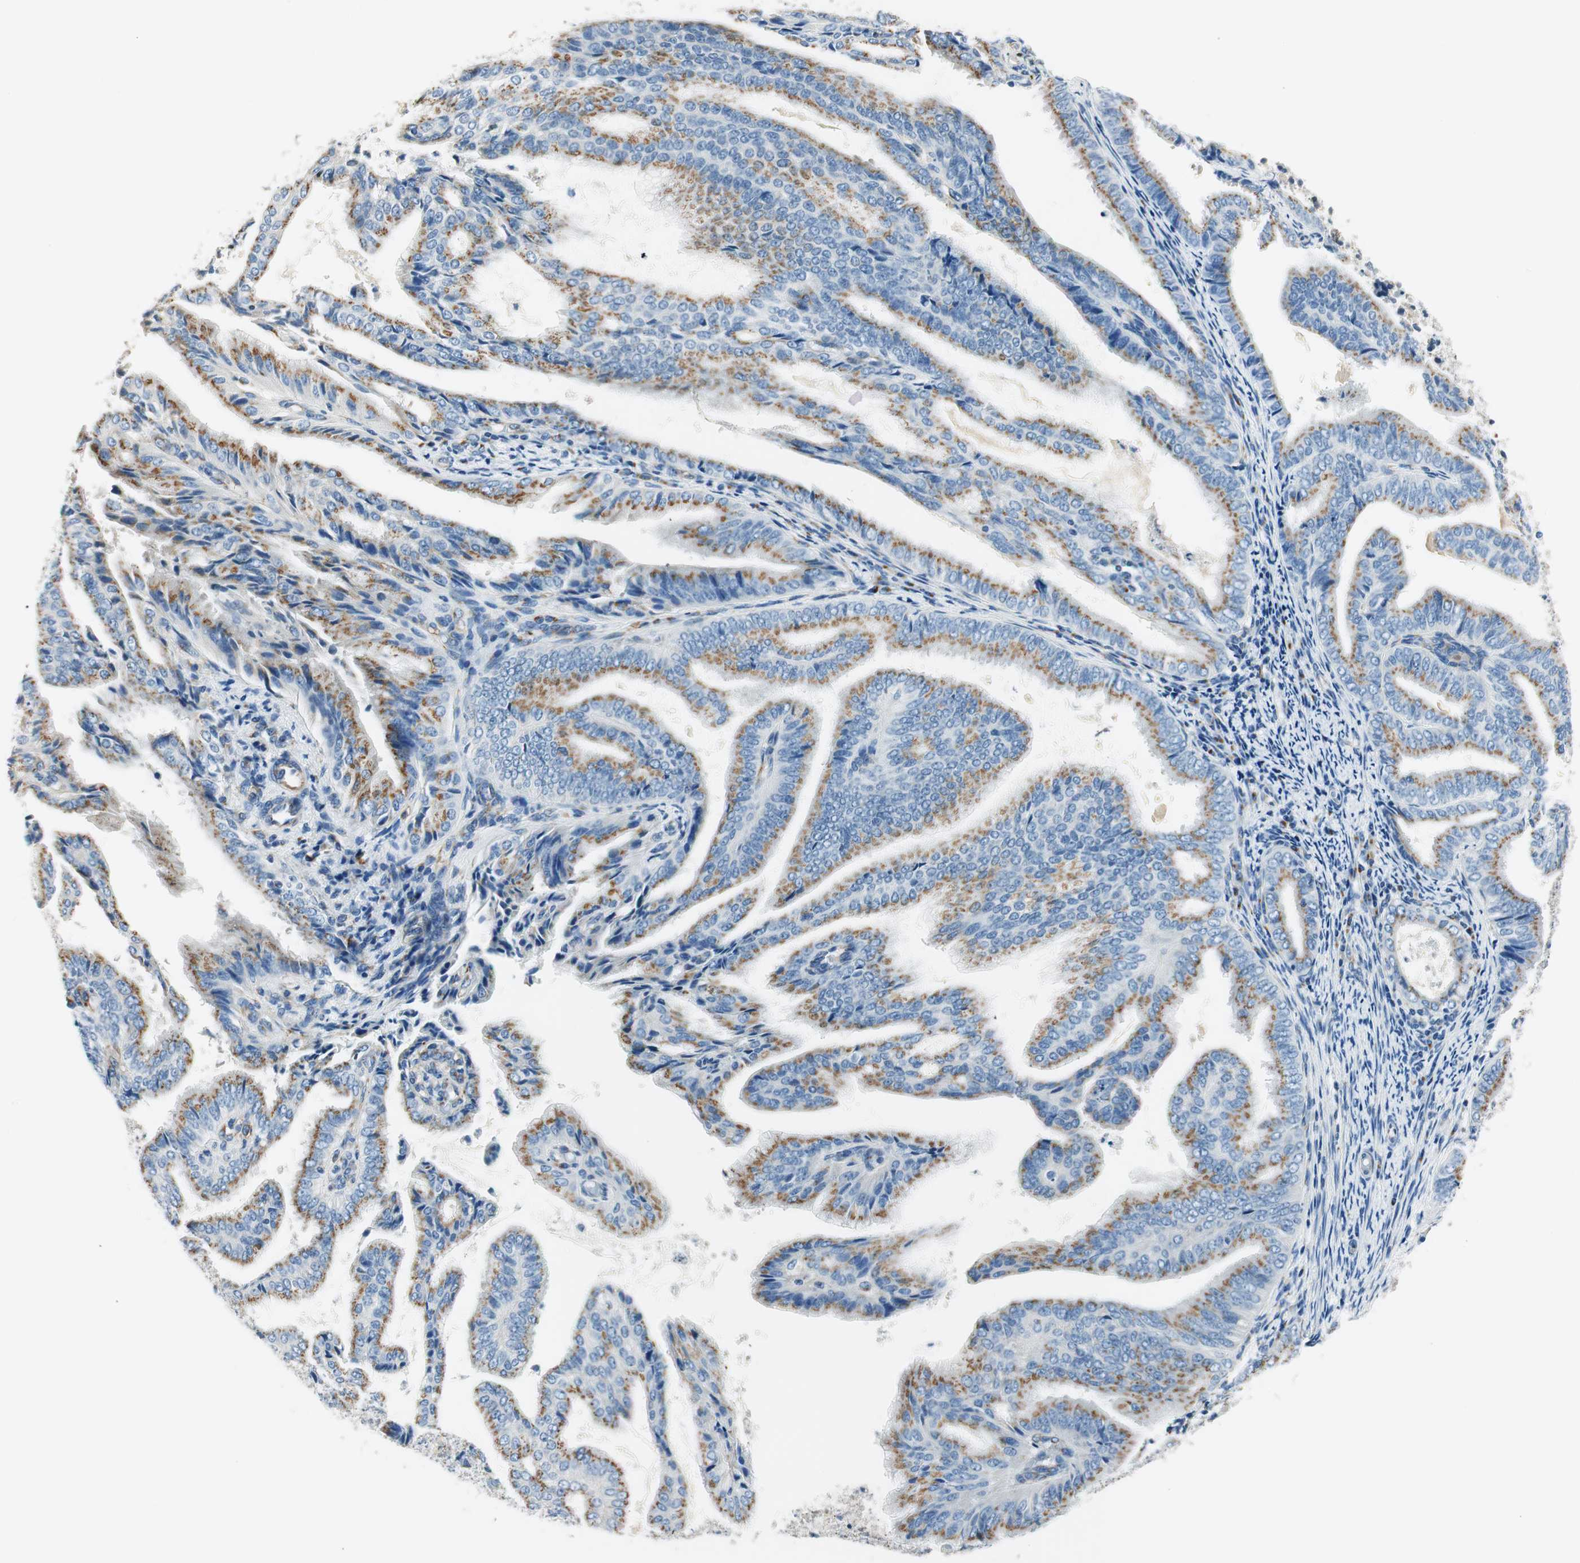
{"staining": {"intensity": "moderate", "quantity": ">75%", "location": "cytoplasmic/membranous"}, "tissue": "endometrial cancer", "cell_type": "Tumor cells", "image_type": "cancer", "snomed": [{"axis": "morphology", "description": "Adenocarcinoma, NOS"}, {"axis": "topography", "description": "Endometrium"}], "caption": "DAB immunohistochemical staining of endometrial cancer exhibits moderate cytoplasmic/membranous protein positivity in about >75% of tumor cells. The staining was performed using DAB (3,3'-diaminobenzidine), with brown indicating positive protein expression. Nuclei are stained blue with hematoxylin.", "gene": "TMF1", "patient": {"sex": "female", "age": 58}}